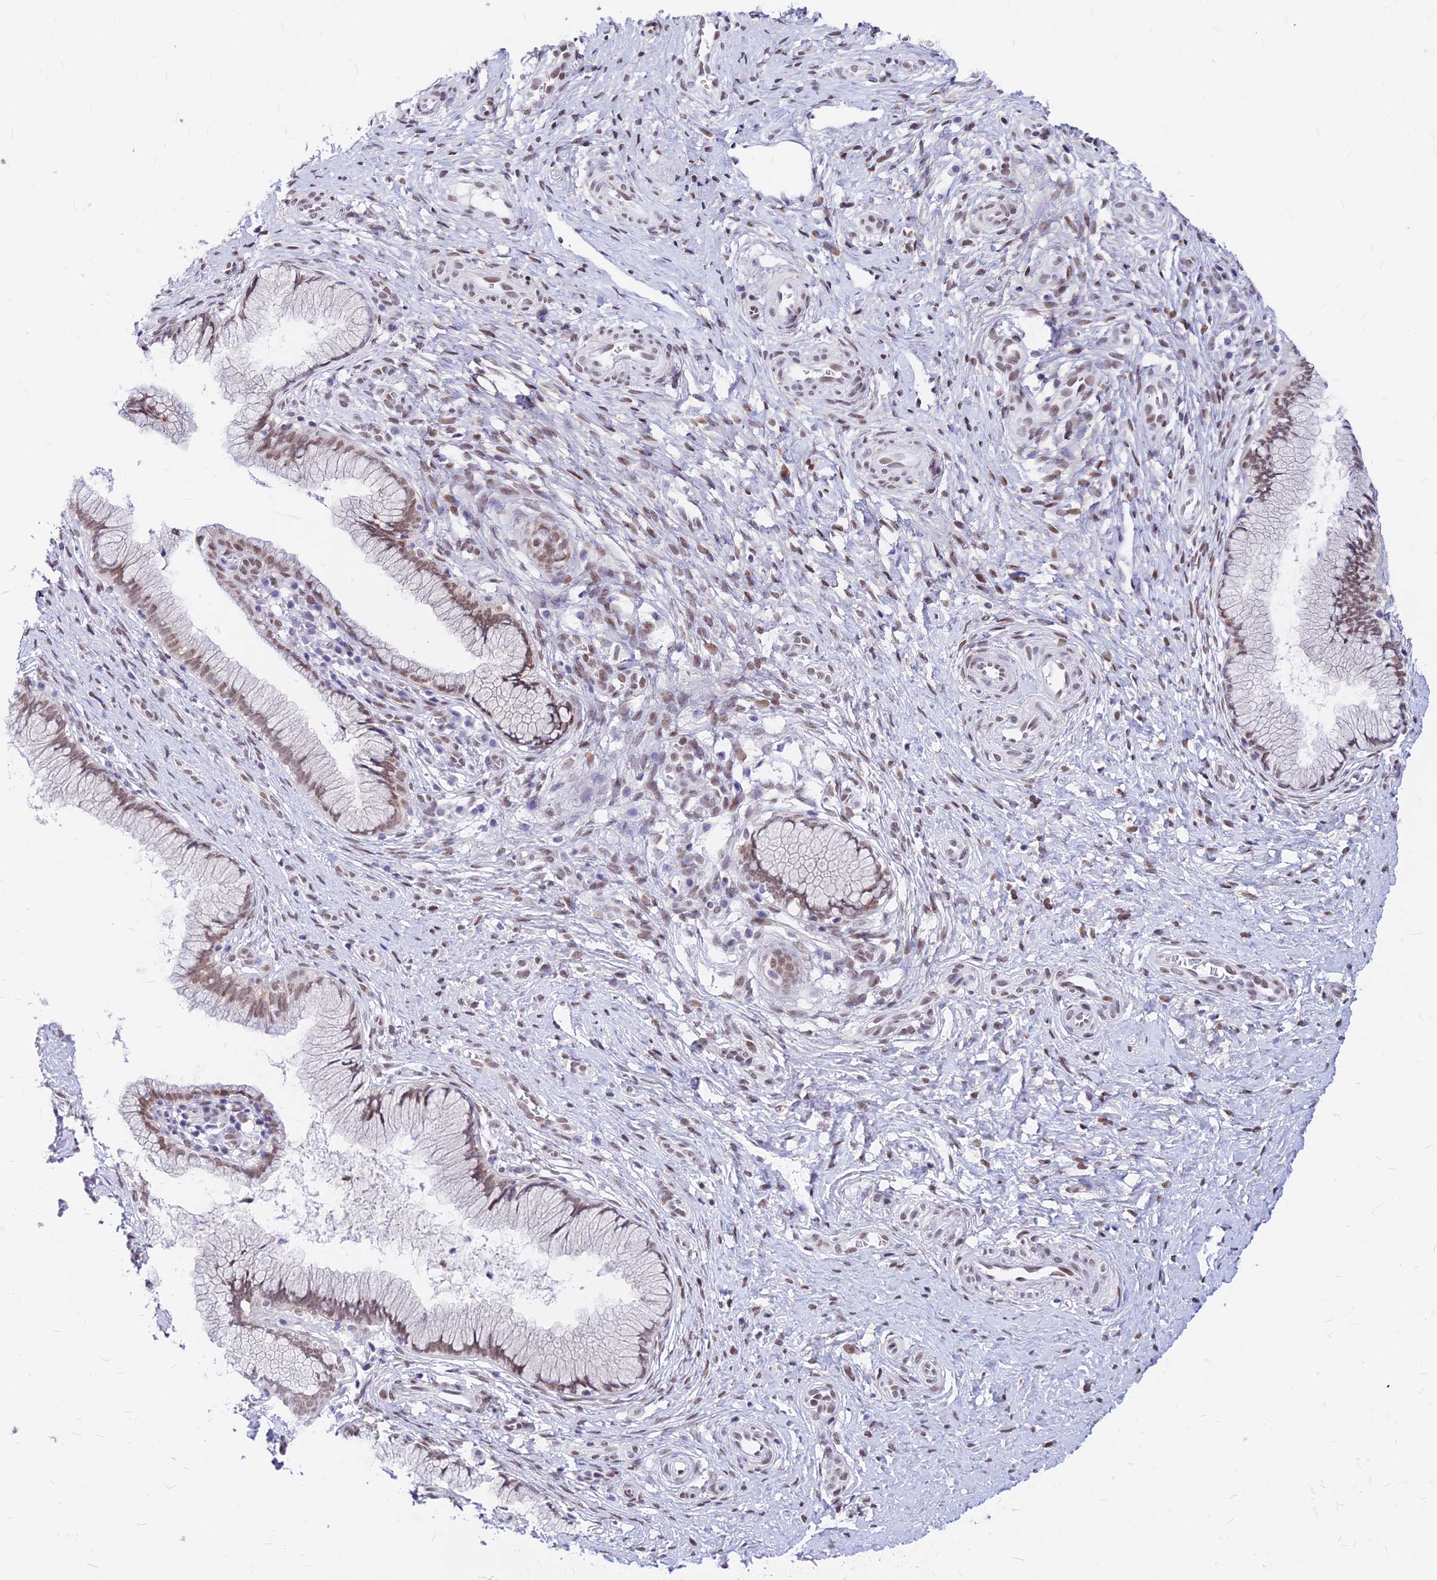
{"staining": {"intensity": "moderate", "quantity": ">75%", "location": "nuclear"}, "tissue": "cervix", "cell_type": "Glandular cells", "image_type": "normal", "snomed": [{"axis": "morphology", "description": "Normal tissue, NOS"}, {"axis": "topography", "description": "Cervix"}], "caption": "This image exhibits immunohistochemistry staining of normal human cervix, with medium moderate nuclear positivity in approximately >75% of glandular cells.", "gene": "KCTD13", "patient": {"sex": "female", "age": 36}}